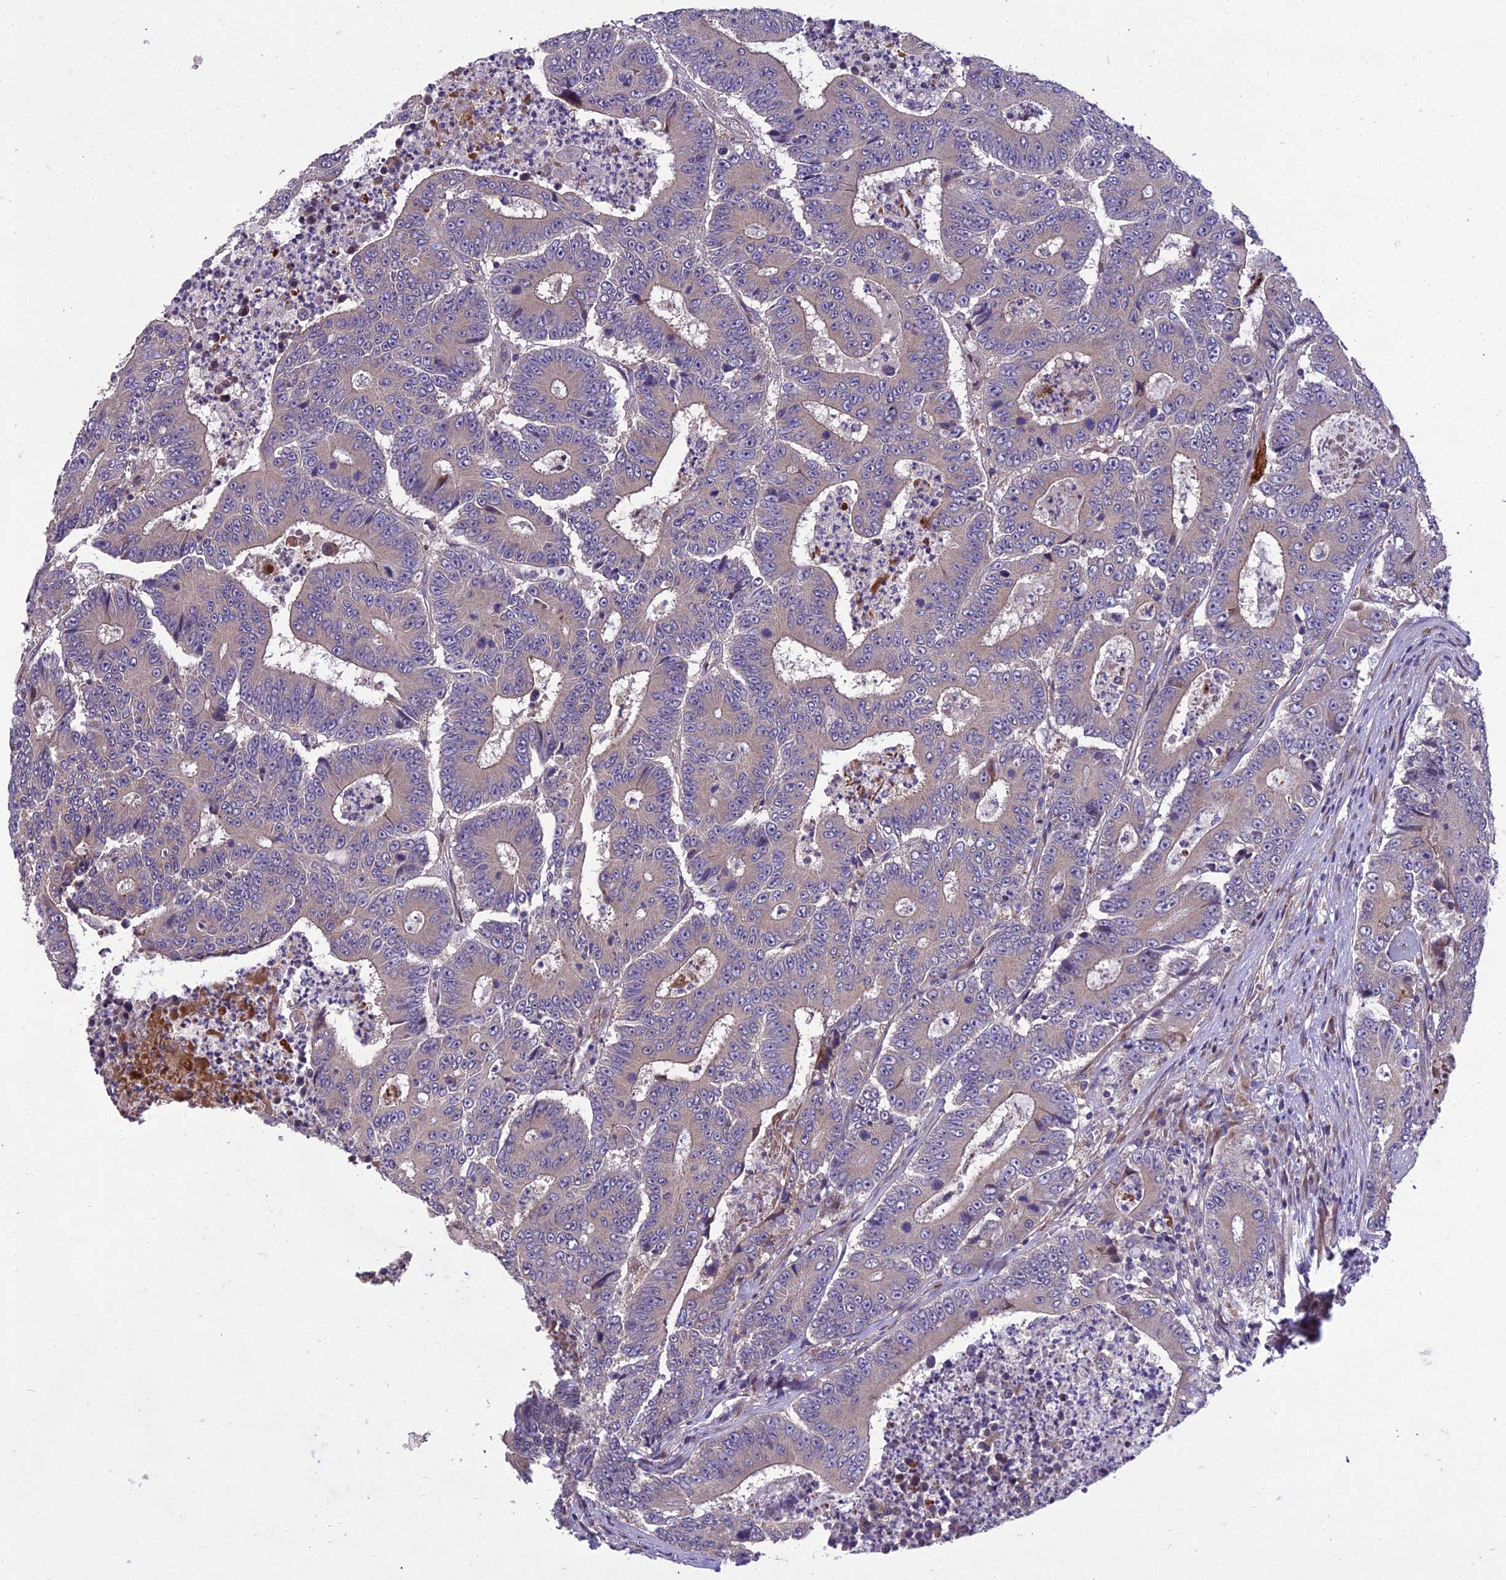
{"staining": {"intensity": "negative", "quantity": "none", "location": "none"}, "tissue": "colorectal cancer", "cell_type": "Tumor cells", "image_type": "cancer", "snomed": [{"axis": "morphology", "description": "Adenocarcinoma, NOS"}, {"axis": "topography", "description": "Colon"}], "caption": "An image of human colorectal cancer is negative for staining in tumor cells.", "gene": "ADIPOR2", "patient": {"sex": "male", "age": 83}}